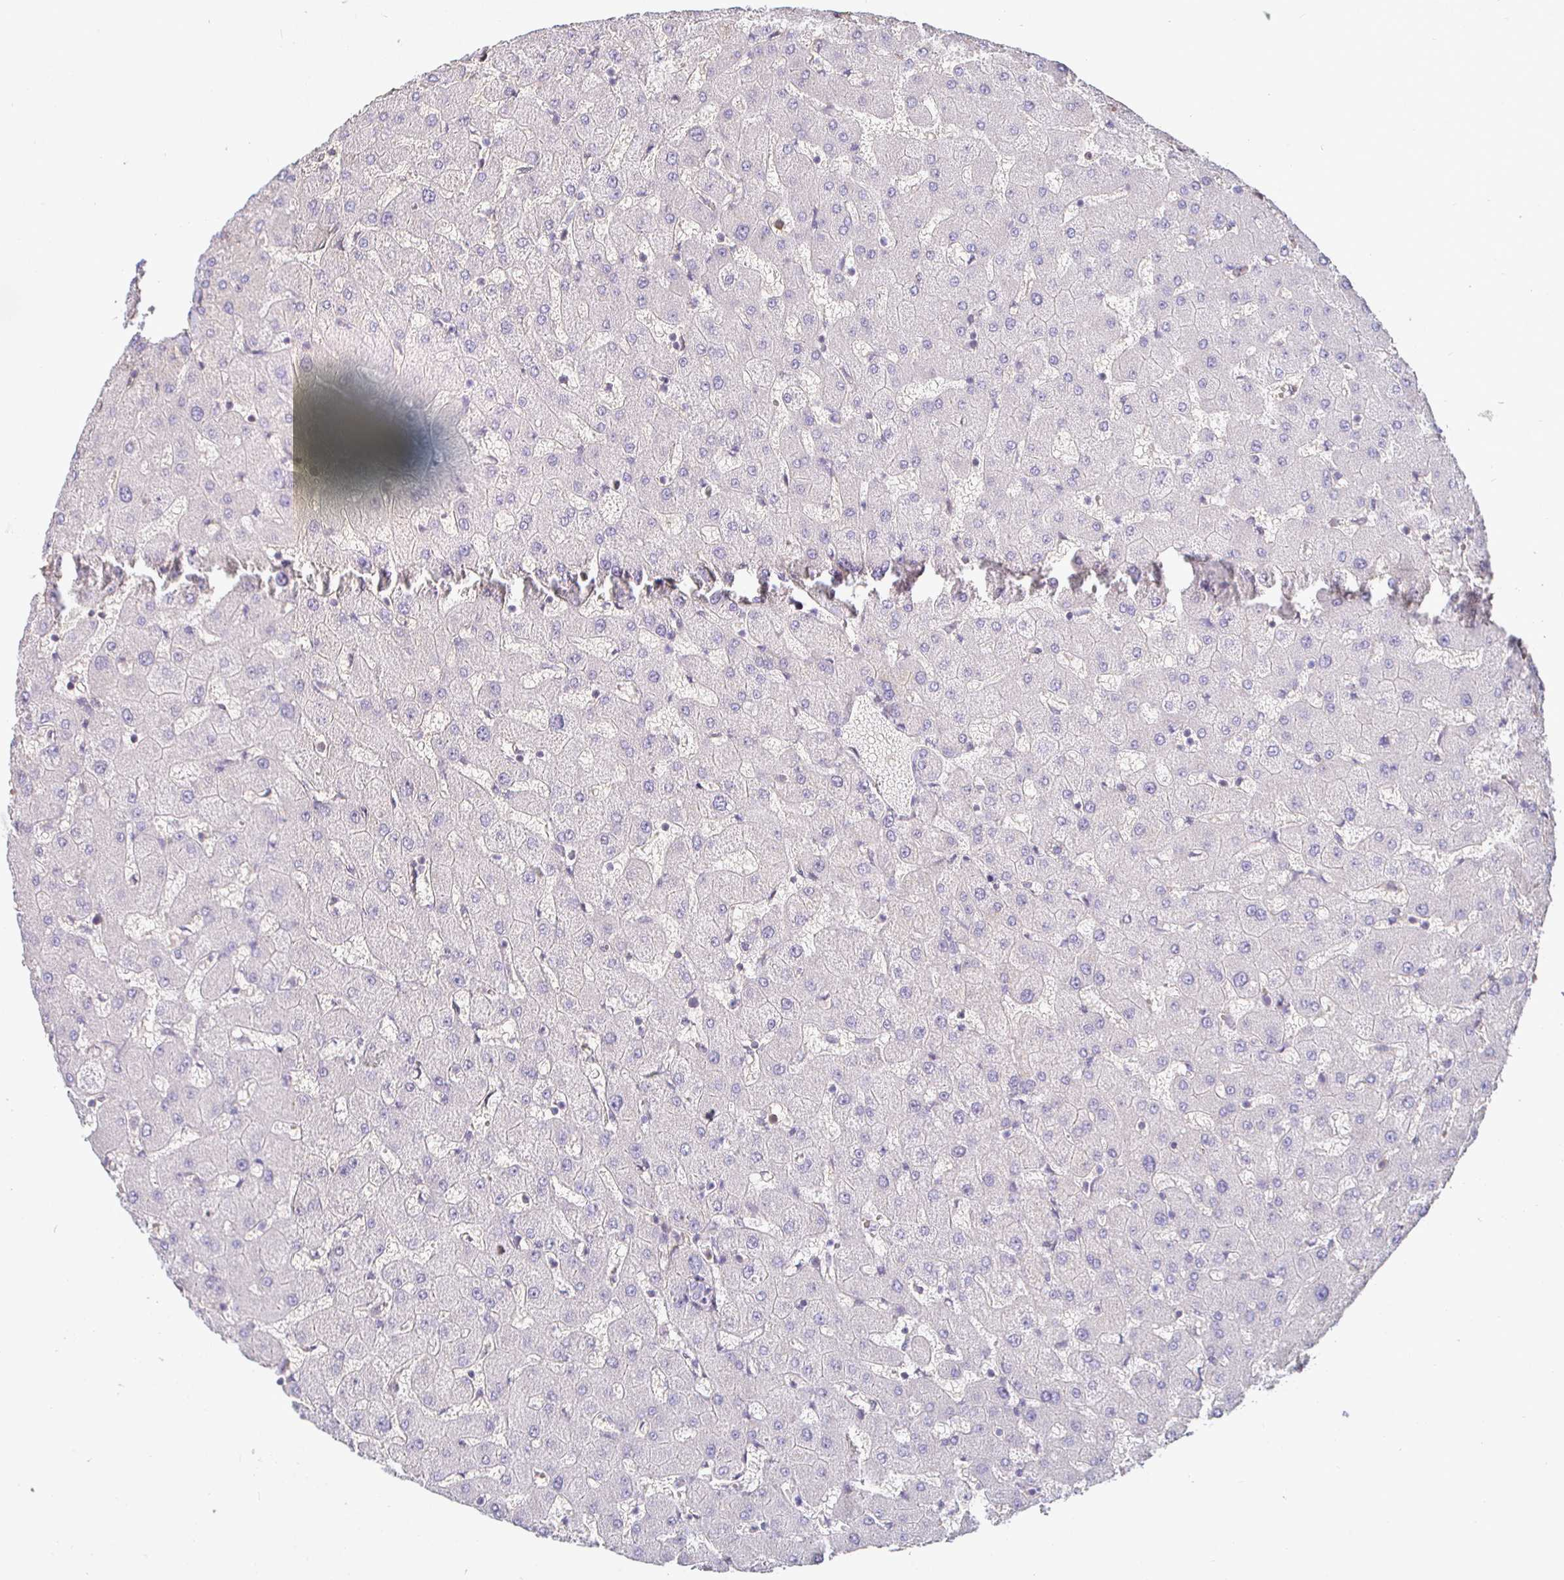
{"staining": {"intensity": "negative", "quantity": "none", "location": "none"}, "tissue": "liver", "cell_type": "Cholangiocytes", "image_type": "normal", "snomed": [{"axis": "morphology", "description": "Normal tissue, NOS"}, {"axis": "topography", "description": "Liver"}], "caption": "Immunohistochemistry photomicrograph of unremarkable liver: liver stained with DAB (3,3'-diaminobenzidine) shows no significant protein staining in cholangiocytes. Brightfield microscopy of IHC stained with DAB (3,3'-diaminobenzidine) (brown) and hematoxylin (blue), captured at high magnification.", "gene": "SIRPA", "patient": {"sex": "female", "age": 63}}